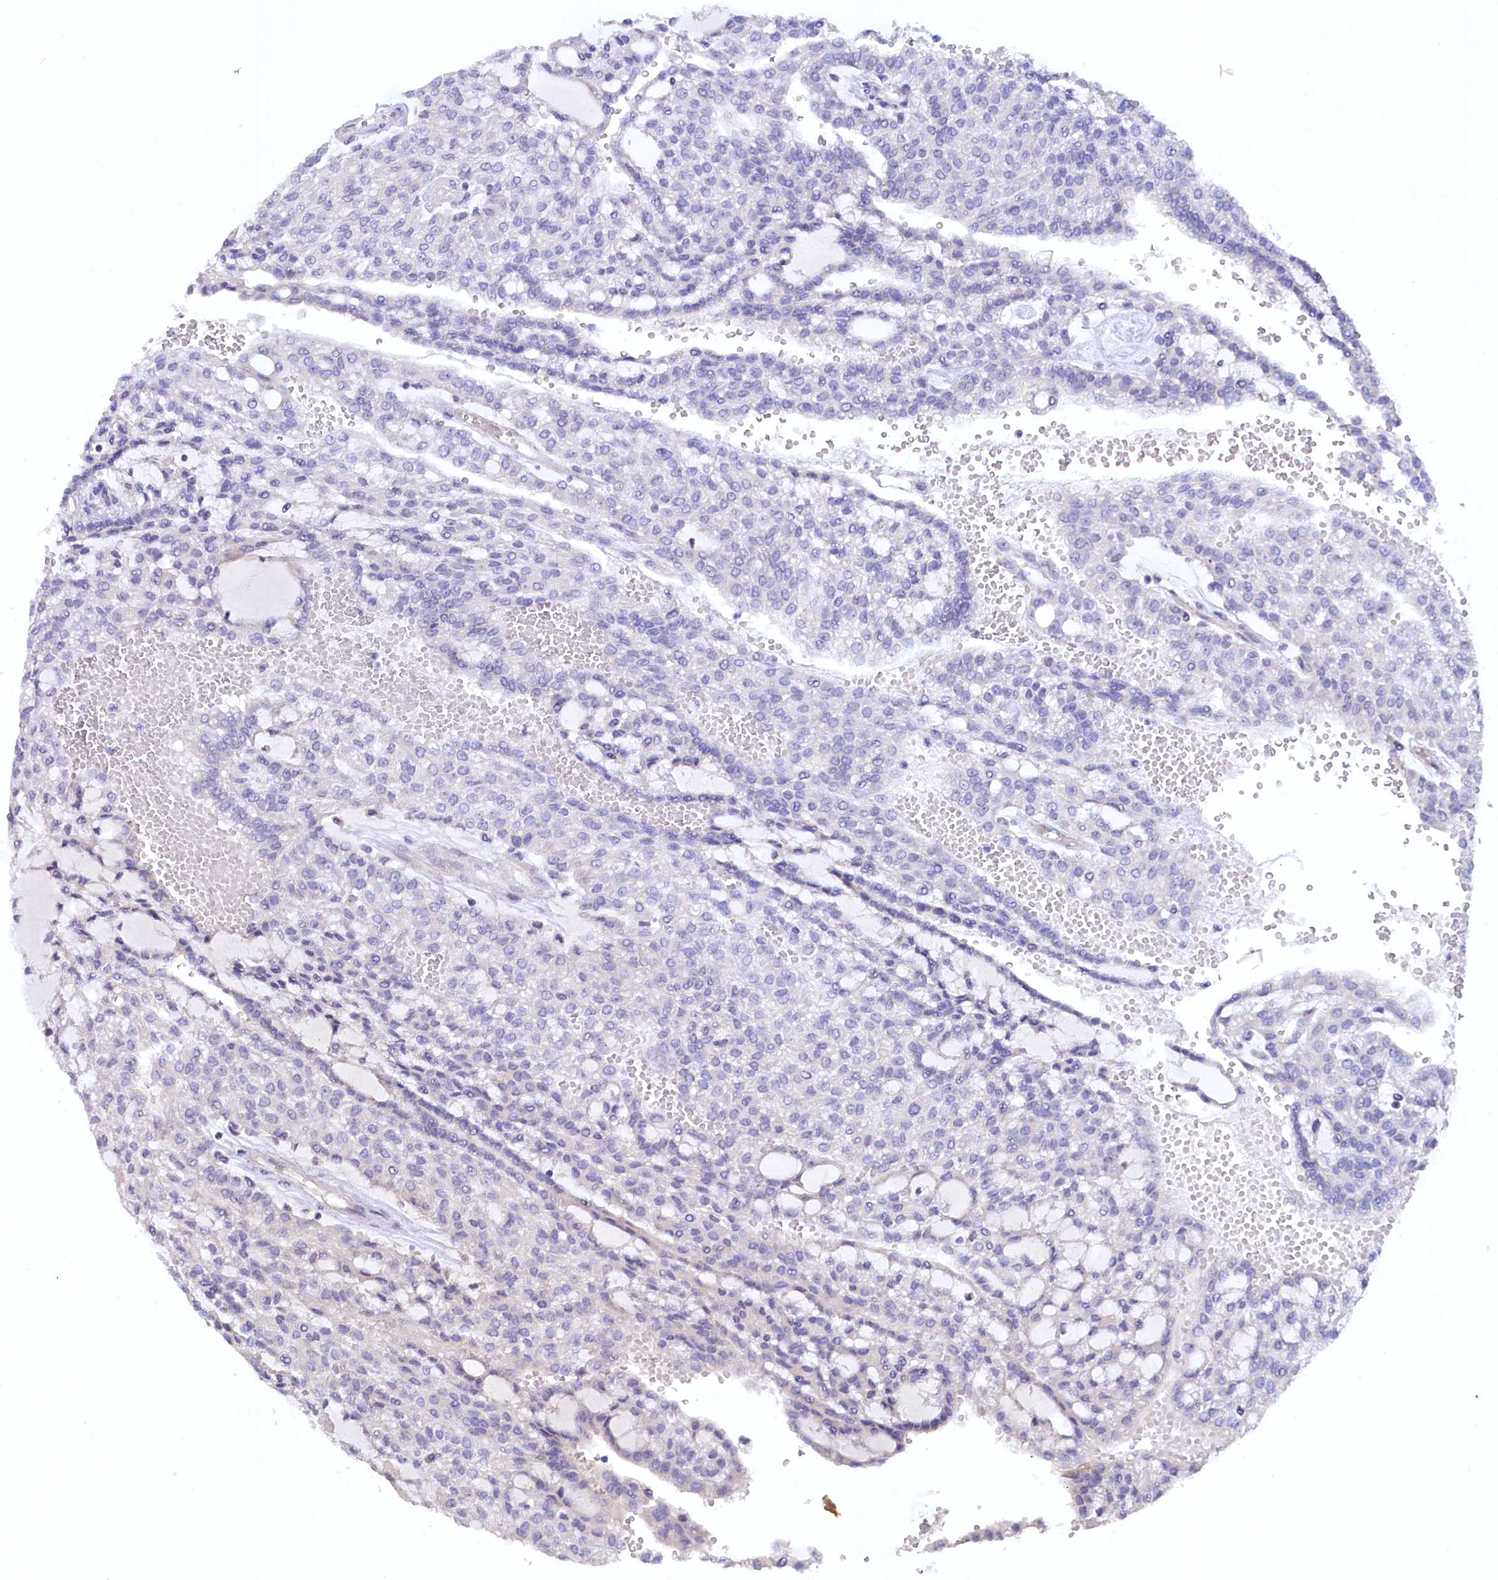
{"staining": {"intensity": "negative", "quantity": "none", "location": "none"}, "tissue": "renal cancer", "cell_type": "Tumor cells", "image_type": "cancer", "snomed": [{"axis": "morphology", "description": "Adenocarcinoma, NOS"}, {"axis": "topography", "description": "Kidney"}], "caption": "Tumor cells are negative for protein expression in human adenocarcinoma (renal).", "gene": "ZSWIM4", "patient": {"sex": "male", "age": 63}}